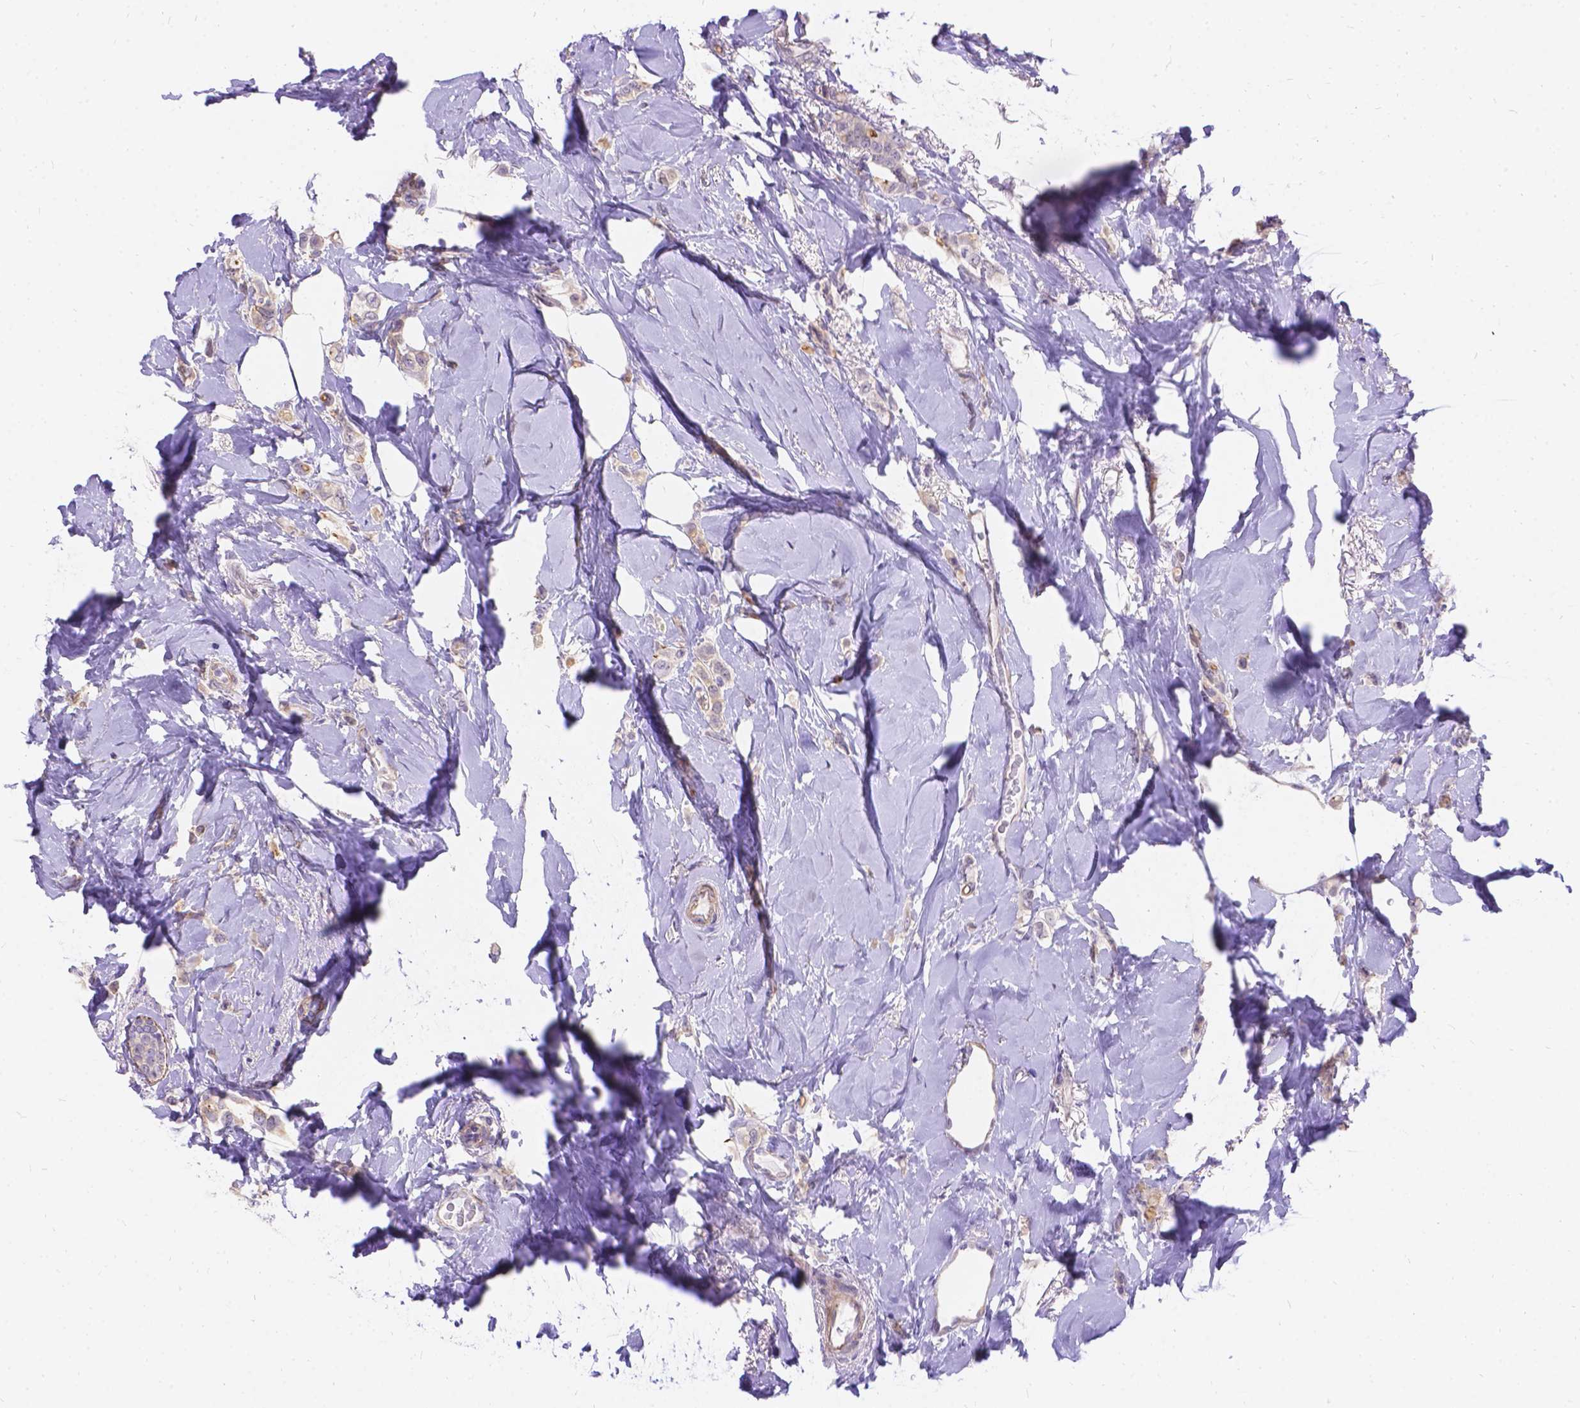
{"staining": {"intensity": "weak", "quantity": "<25%", "location": "cytoplasmic/membranous"}, "tissue": "breast cancer", "cell_type": "Tumor cells", "image_type": "cancer", "snomed": [{"axis": "morphology", "description": "Lobular carcinoma"}, {"axis": "topography", "description": "Breast"}], "caption": "A photomicrograph of human breast lobular carcinoma is negative for staining in tumor cells.", "gene": "PALS1", "patient": {"sex": "female", "age": 66}}